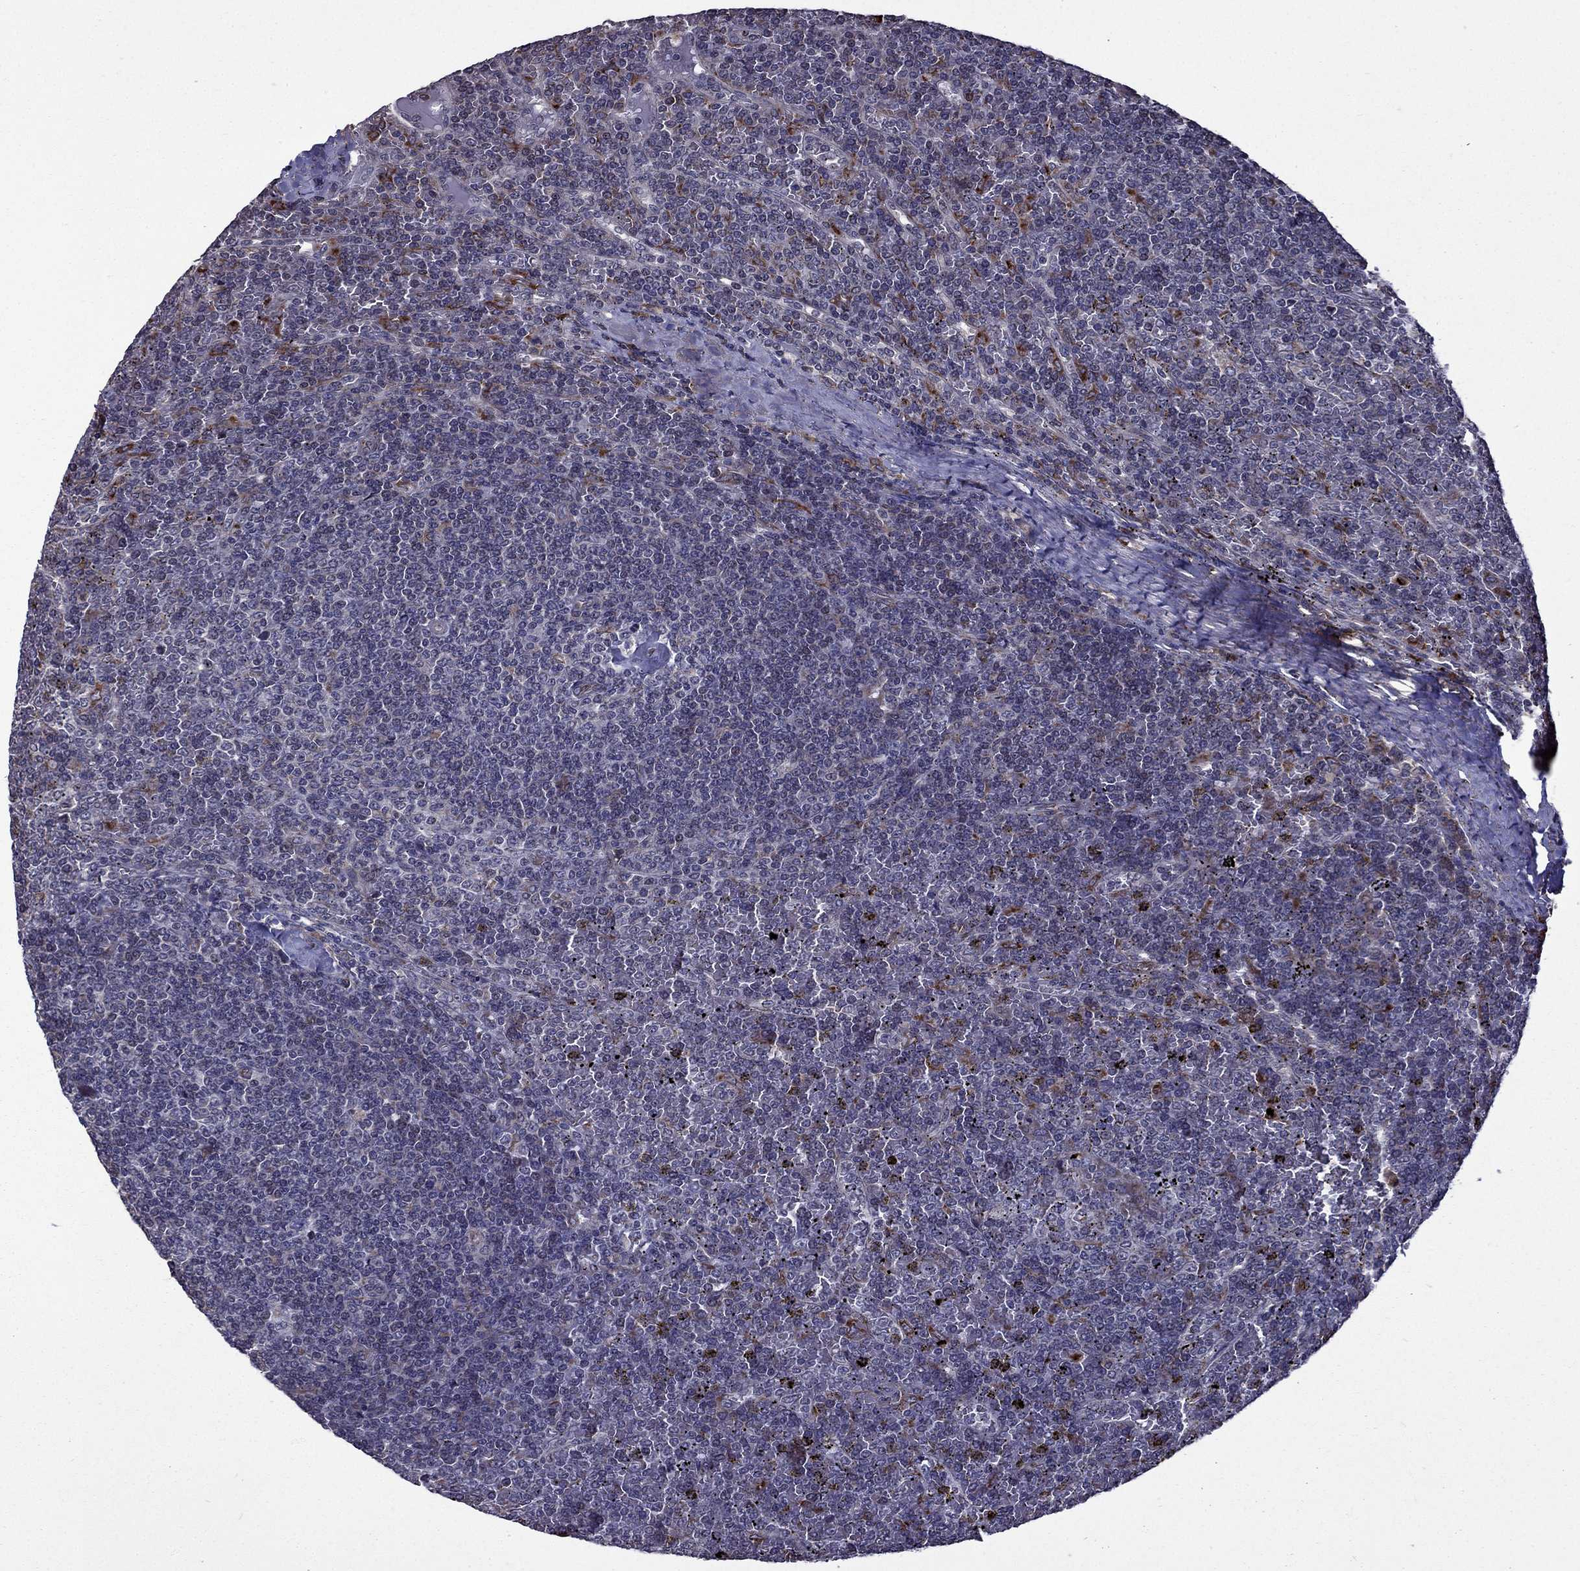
{"staining": {"intensity": "negative", "quantity": "none", "location": "none"}, "tissue": "lymphoma", "cell_type": "Tumor cells", "image_type": "cancer", "snomed": [{"axis": "morphology", "description": "Malignant lymphoma, non-Hodgkin's type, Low grade"}, {"axis": "topography", "description": "Spleen"}], "caption": "There is no significant positivity in tumor cells of malignant lymphoma, non-Hodgkin's type (low-grade). Nuclei are stained in blue.", "gene": "IKBIP", "patient": {"sex": "female", "age": 19}}